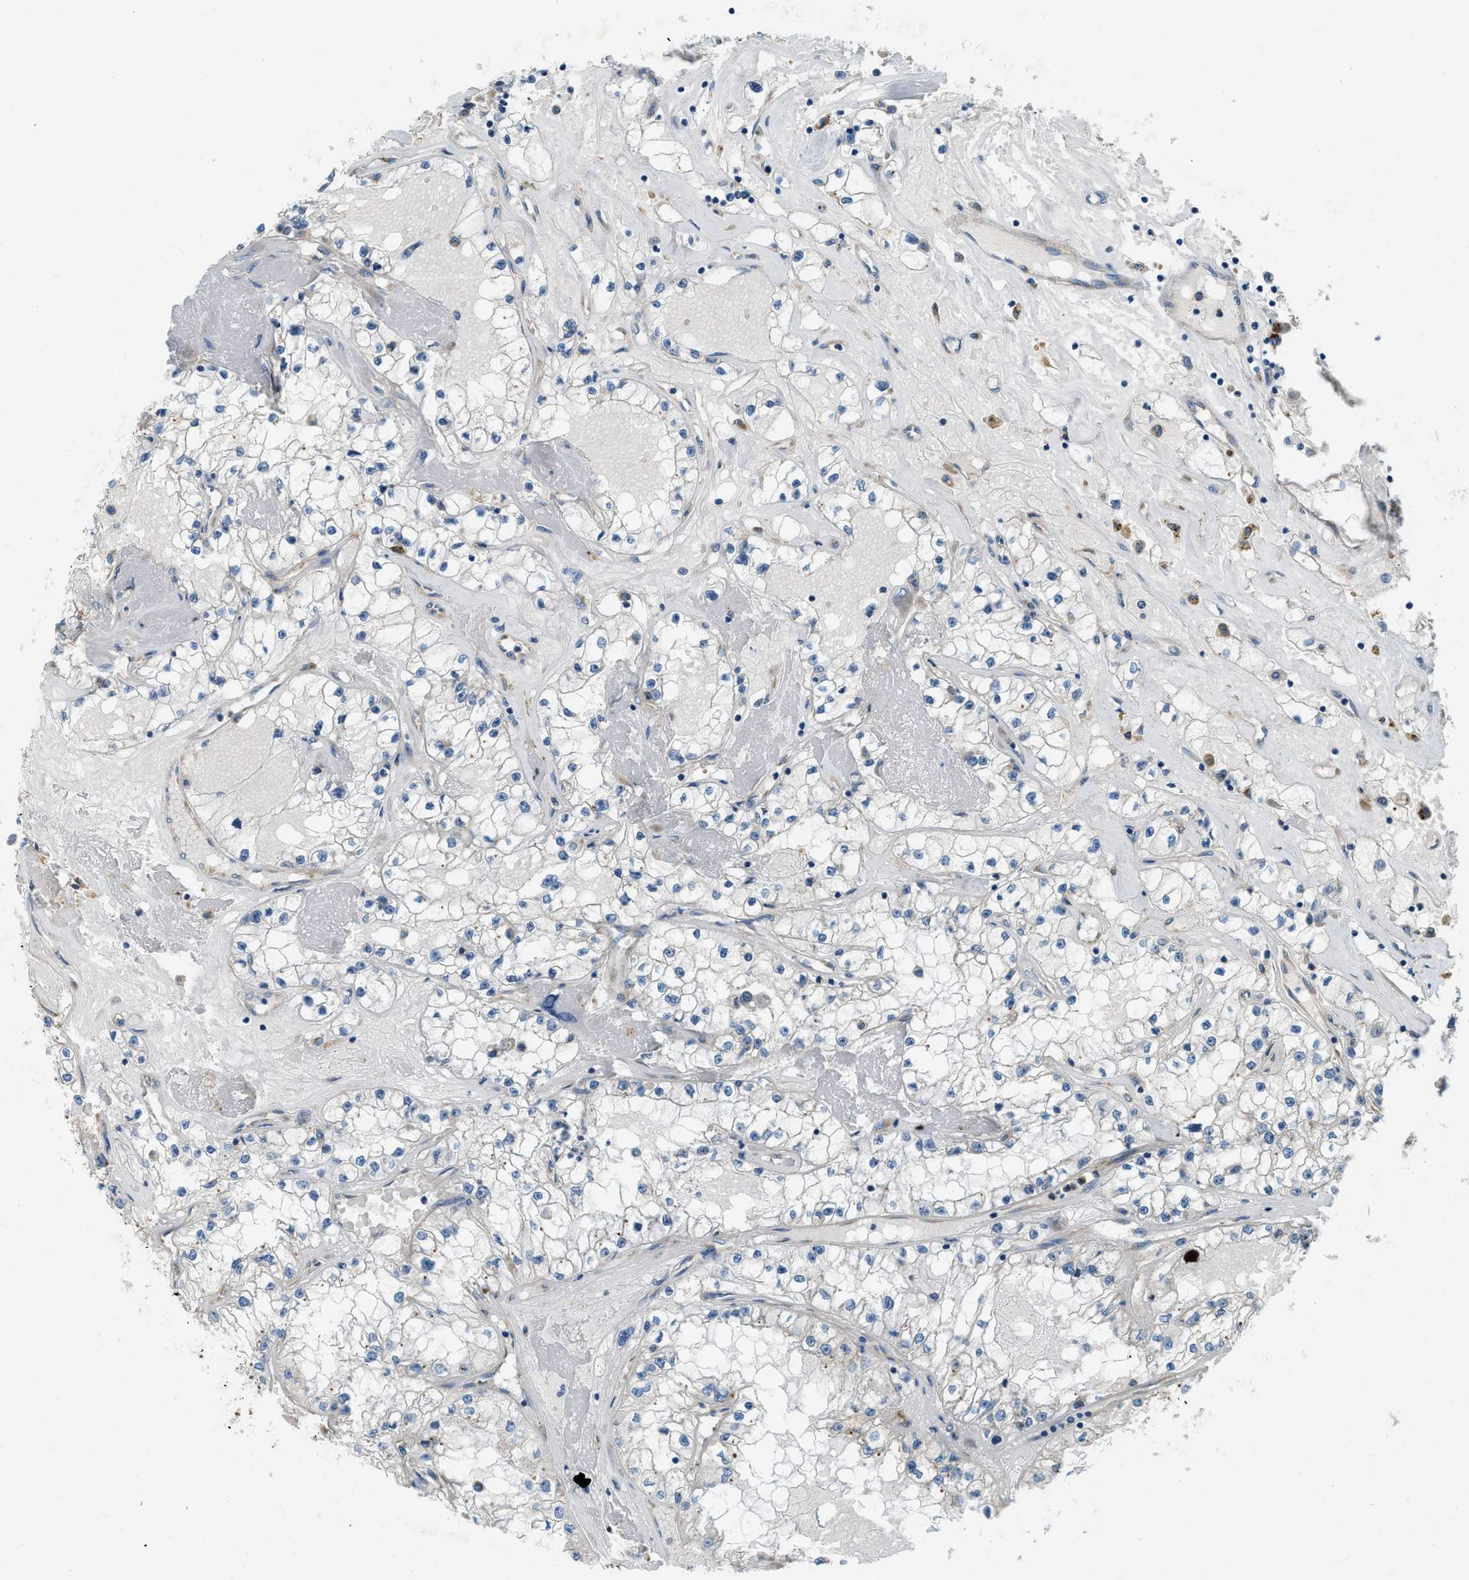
{"staining": {"intensity": "negative", "quantity": "none", "location": "none"}, "tissue": "renal cancer", "cell_type": "Tumor cells", "image_type": "cancer", "snomed": [{"axis": "morphology", "description": "Adenocarcinoma, NOS"}, {"axis": "topography", "description": "Kidney"}], "caption": "A photomicrograph of renal adenocarcinoma stained for a protein exhibits no brown staining in tumor cells.", "gene": "GIMAP8", "patient": {"sex": "male", "age": 56}}